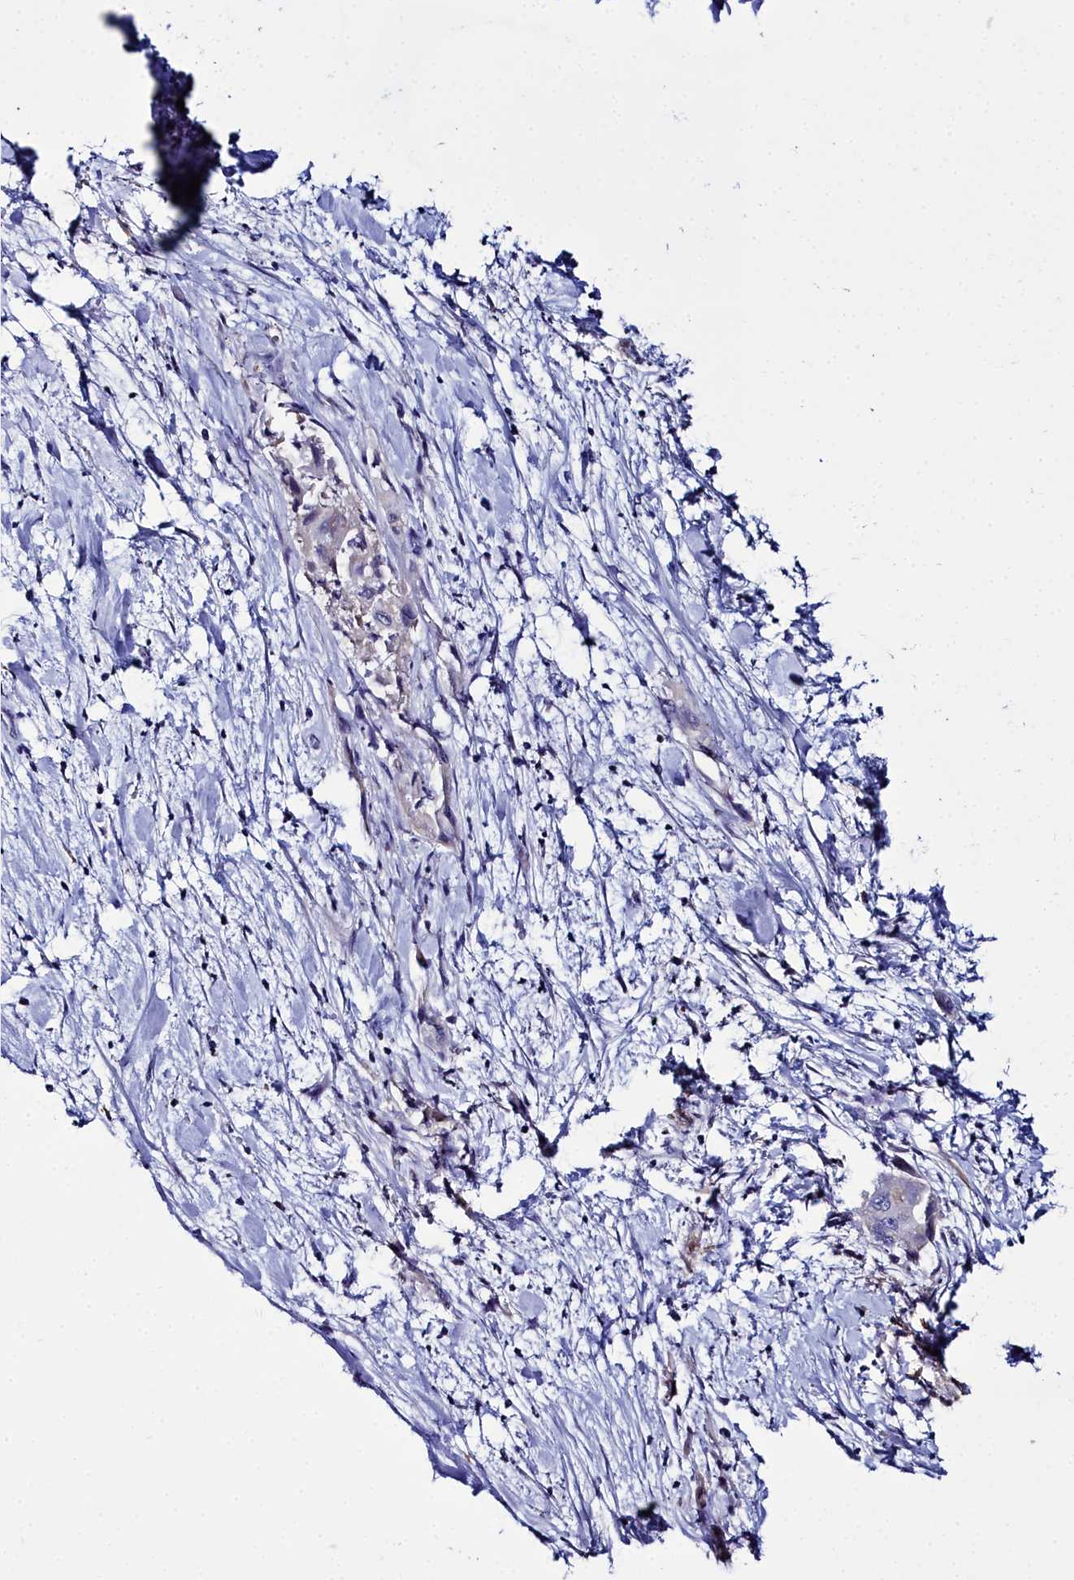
{"staining": {"intensity": "negative", "quantity": "none", "location": "none"}, "tissue": "pancreatic cancer", "cell_type": "Tumor cells", "image_type": "cancer", "snomed": [{"axis": "morphology", "description": "Adenocarcinoma, NOS"}, {"axis": "topography", "description": "Pancreas"}], "caption": "Pancreatic cancer stained for a protein using immunohistochemistry (IHC) demonstrates no expression tumor cells.", "gene": "ELAPOR2", "patient": {"sex": "female", "age": 78}}